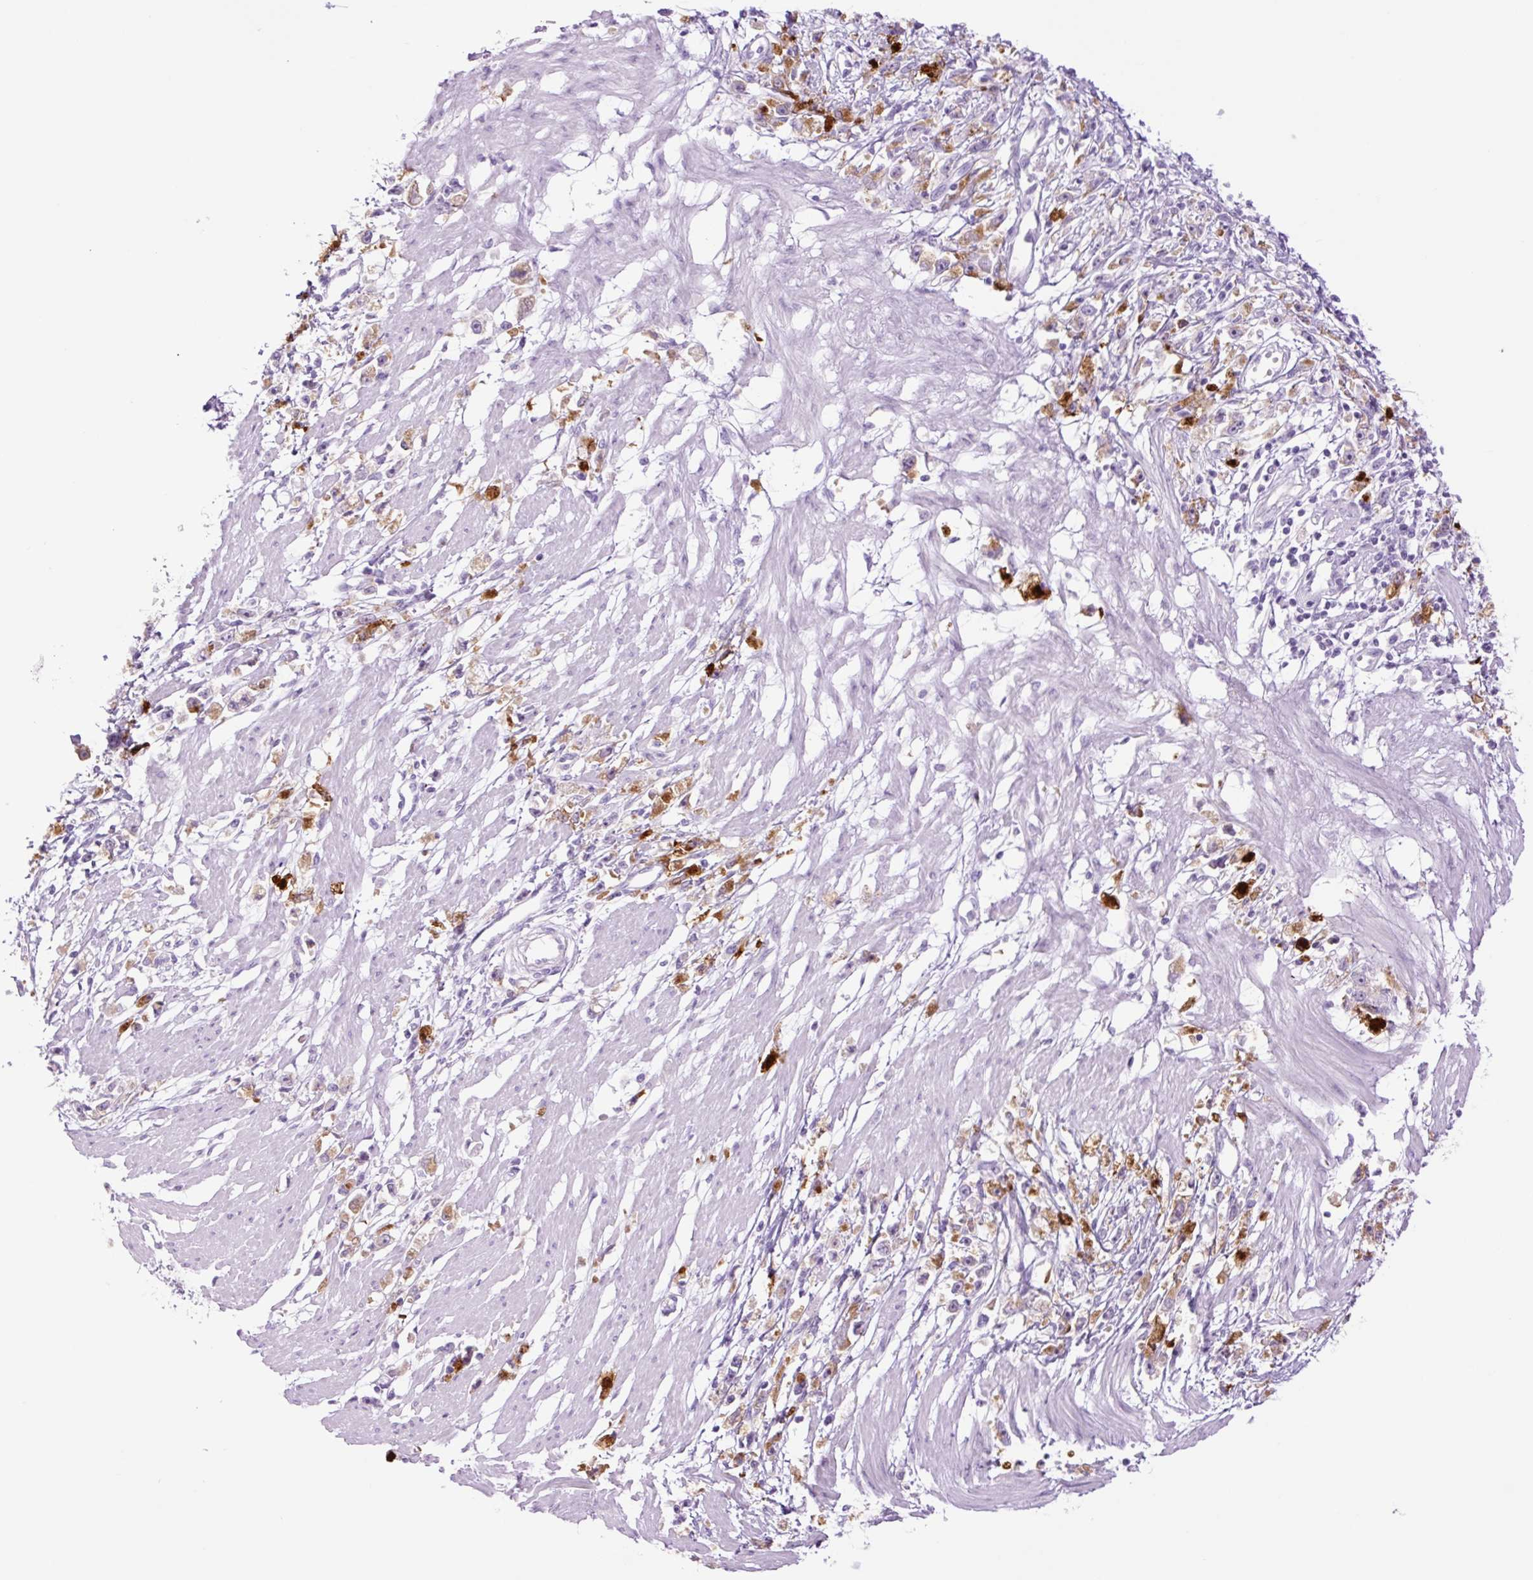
{"staining": {"intensity": "negative", "quantity": "none", "location": "none"}, "tissue": "stomach cancer", "cell_type": "Tumor cells", "image_type": "cancer", "snomed": [{"axis": "morphology", "description": "Adenocarcinoma, NOS"}, {"axis": "topography", "description": "Stomach"}], "caption": "A high-resolution photomicrograph shows immunohistochemistry (IHC) staining of adenocarcinoma (stomach), which exhibits no significant expression in tumor cells. The staining was performed using DAB to visualize the protein expression in brown, while the nuclei were stained in blue with hematoxylin (Magnification: 20x).", "gene": "TFF2", "patient": {"sex": "female", "age": 59}}